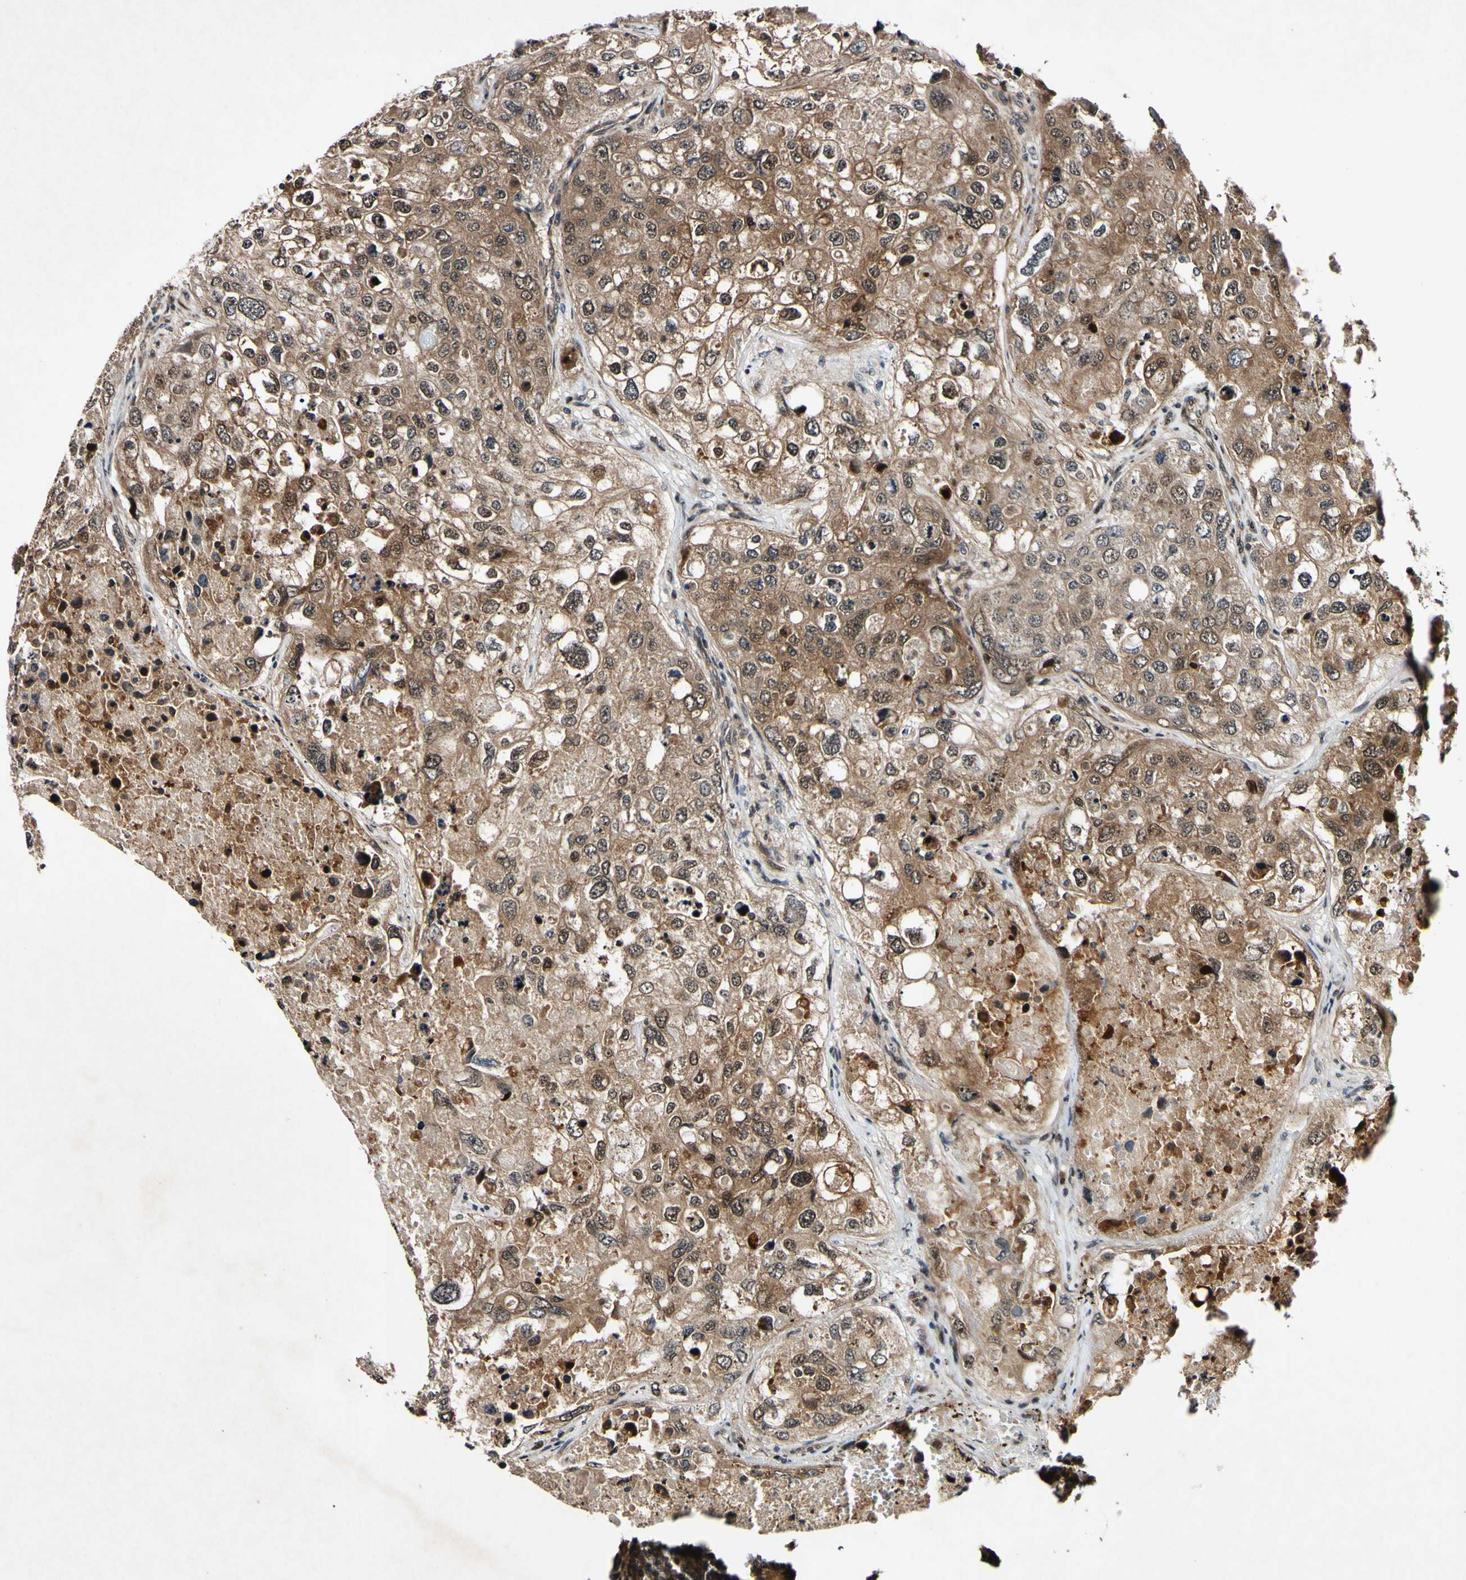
{"staining": {"intensity": "moderate", "quantity": ">75%", "location": "cytoplasmic/membranous"}, "tissue": "urothelial cancer", "cell_type": "Tumor cells", "image_type": "cancer", "snomed": [{"axis": "morphology", "description": "Urothelial carcinoma, High grade"}, {"axis": "topography", "description": "Lymph node"}, {"axis": "topography", "description": "Urinary bladder"}], "caption": "Immunohistochemical staining of human urothelial carcinoma (high-grade) reveals medium levels of moderate cytoplasmic/membranous protein expression in approximately >75% of tumor cells.", "gene": "CSNK1E", "patient": {"sex": "male", "age": 51}}